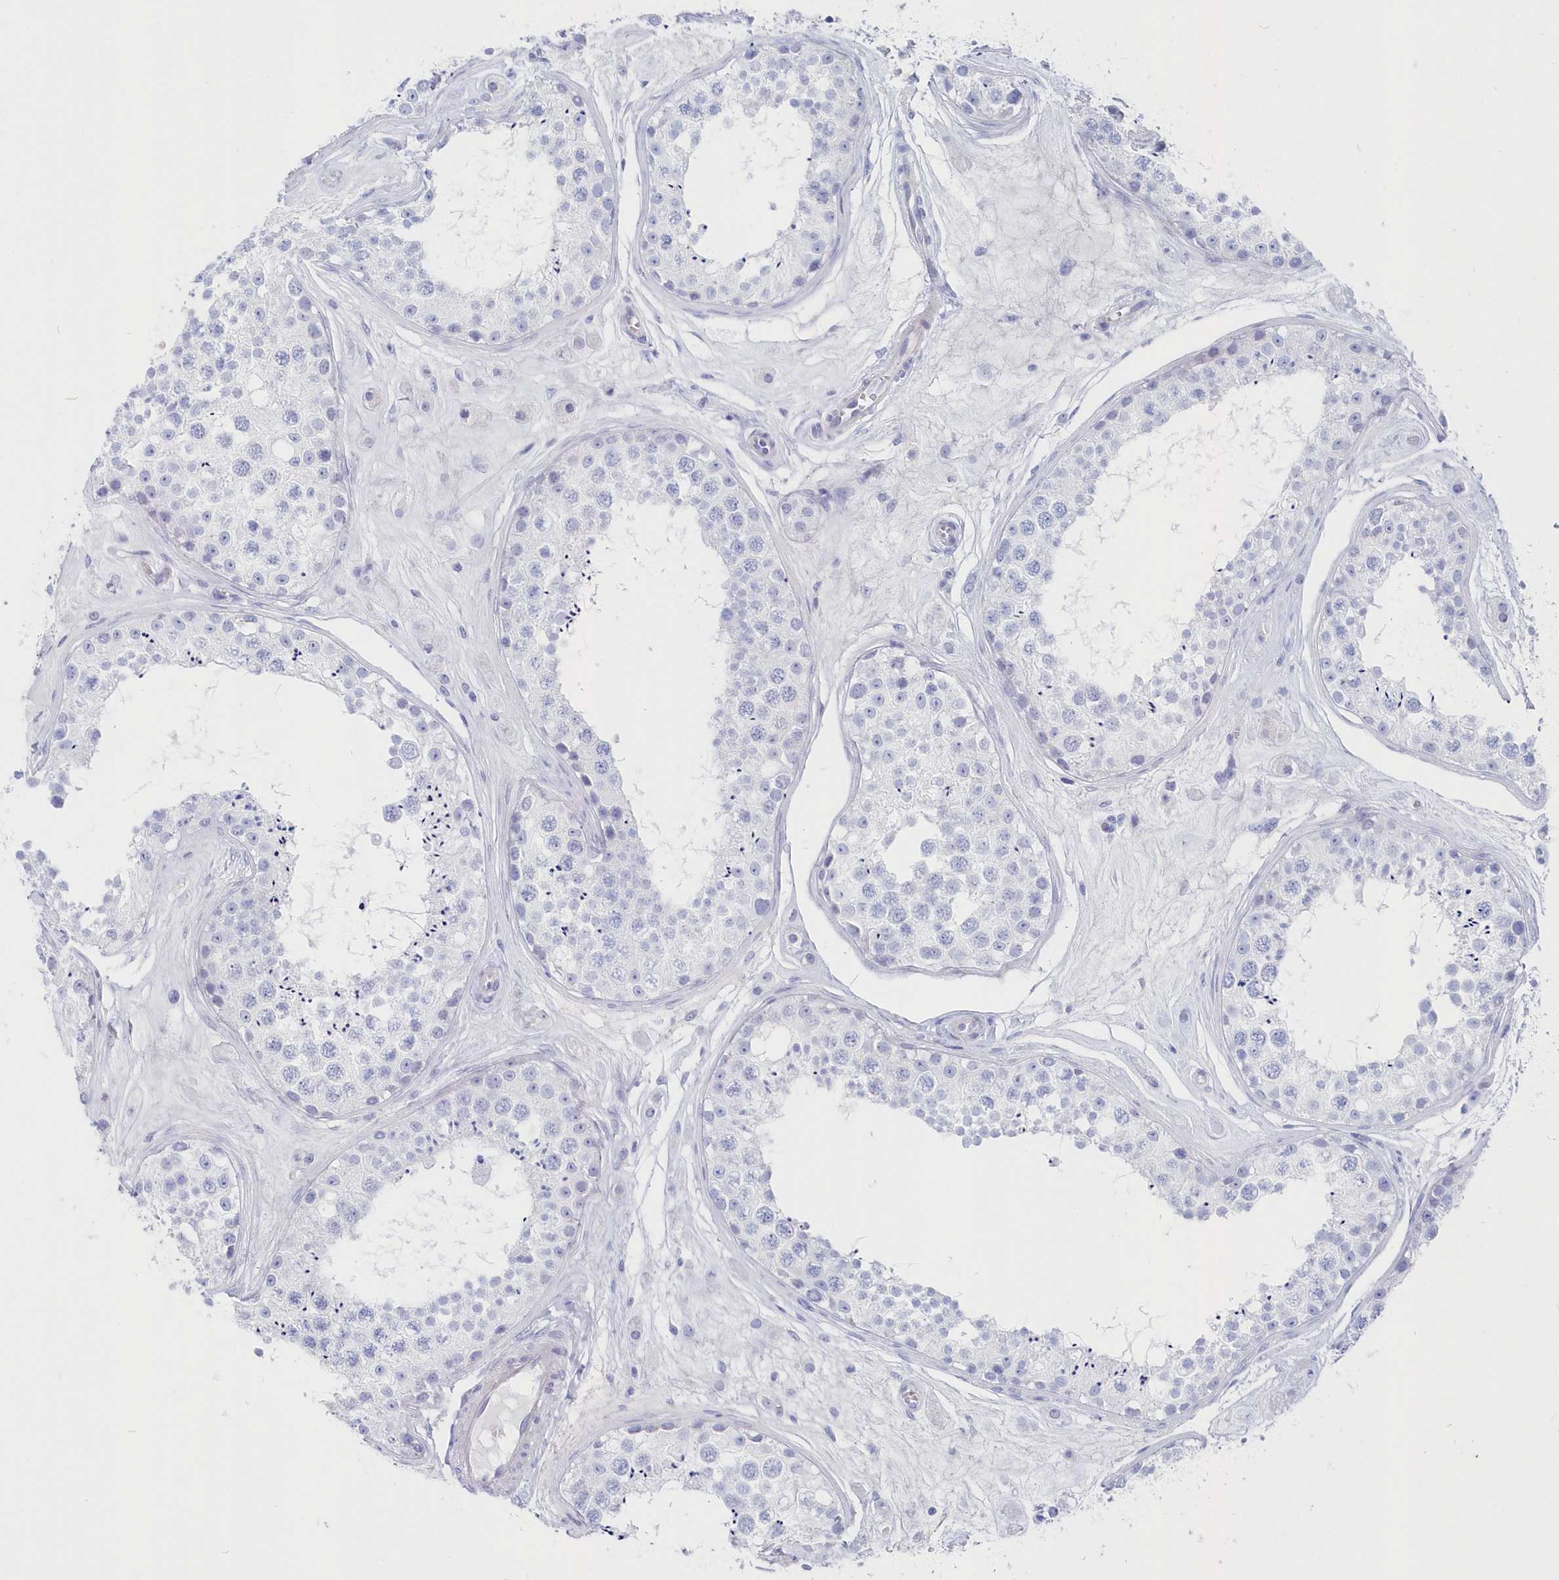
{"staining": {"intensity": "negative", "quantity": "none", "location": "none"}, "tissue": "testis", "cell_type": "Cells in seminiferous ducts", "image_type": "normal", "snomed": [{"axis": "morphology", "description": "Normal tissue, NOS"}, {"axis": "topography", "description": "Testis"}], "caption": "Testis was stained to show a protein in brown. There is no significant staining in cells in seminiferous ducts. (DAB immunohistochemistry (IHC) with hematoxylin counter stain).", "gene": "CSNK1G2", "patient": {"sex": "male", "age": 25}}